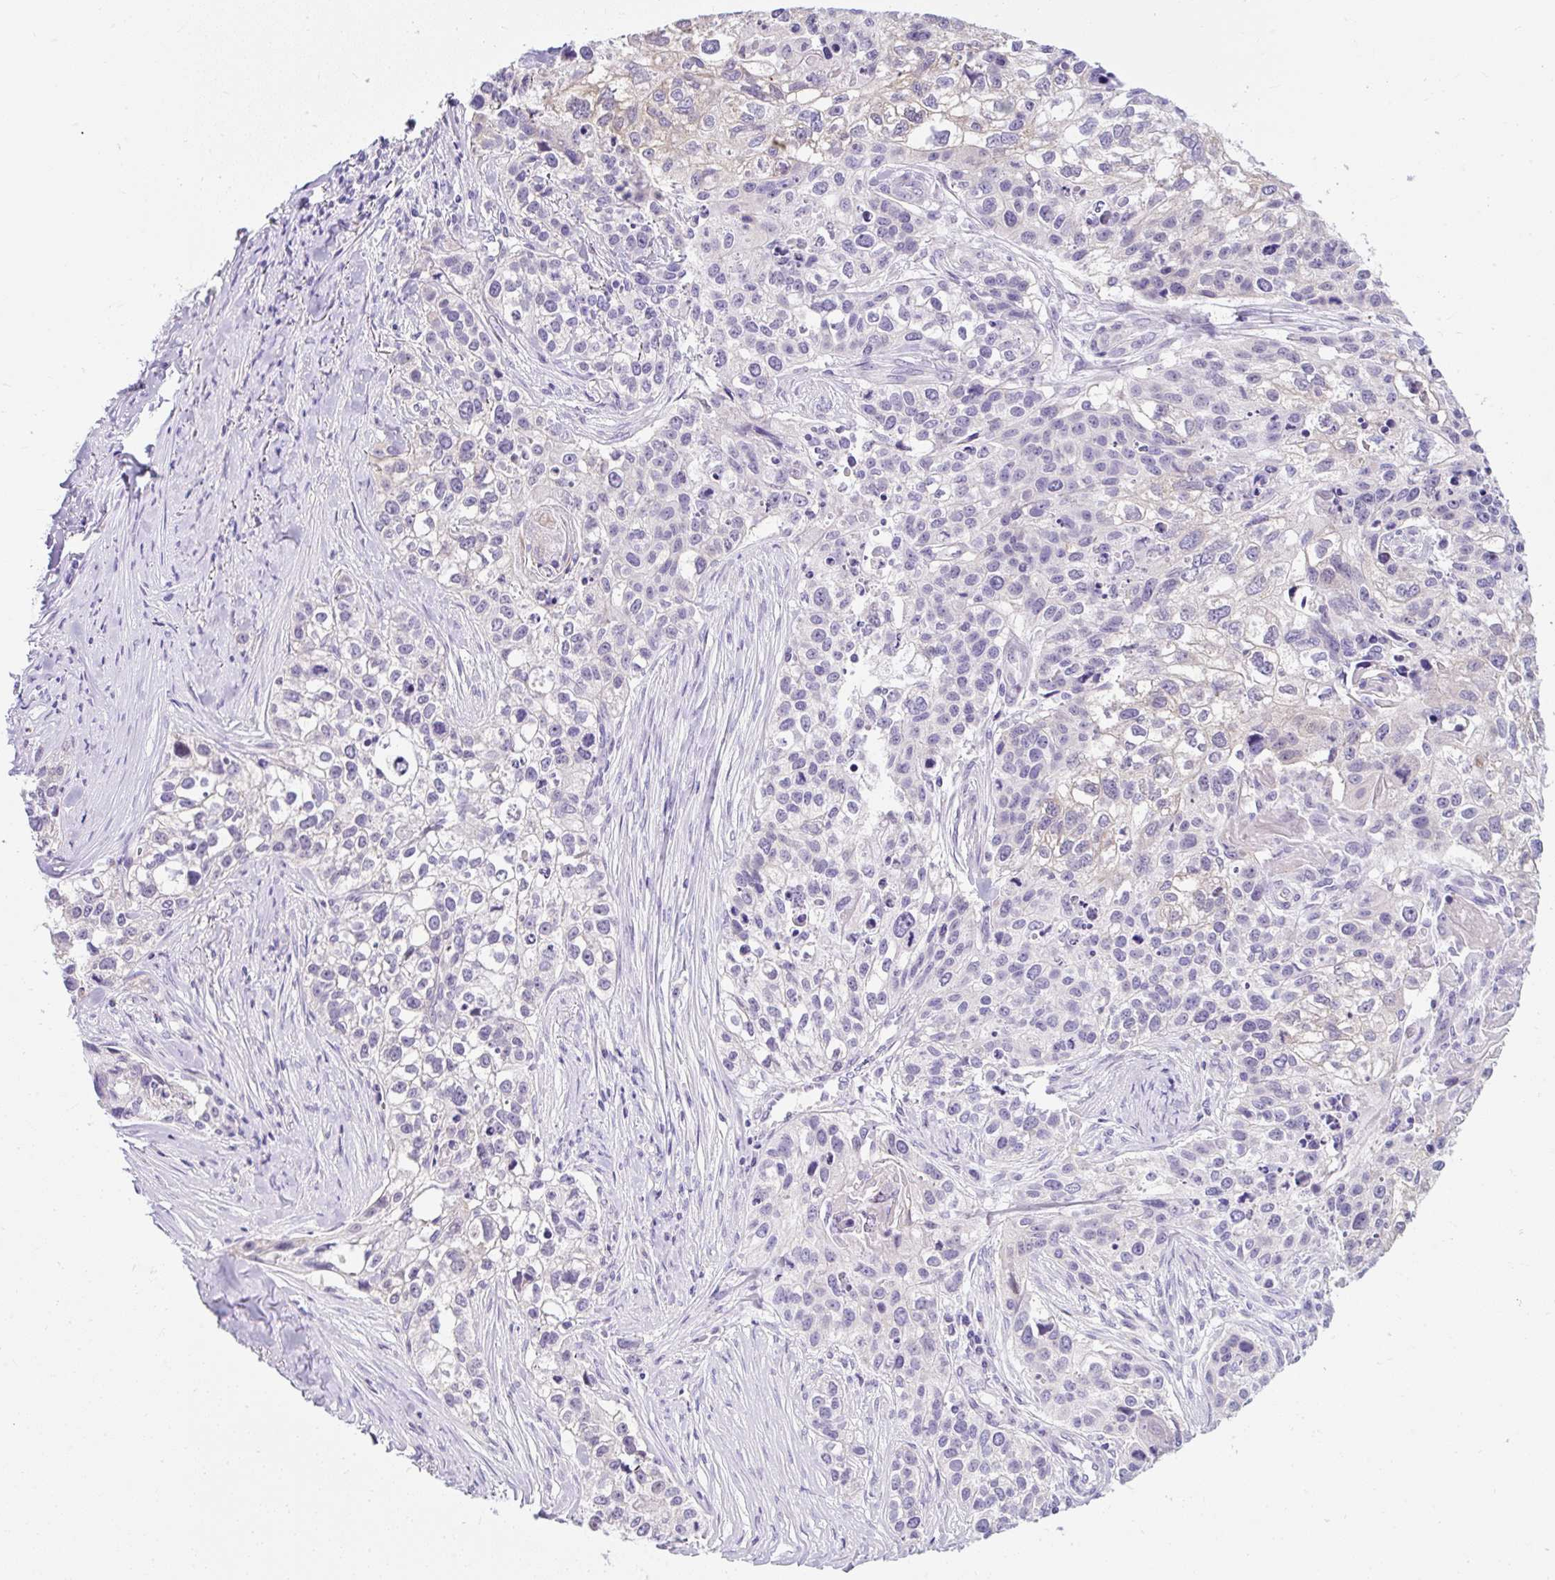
{"staining": {"intensity": "moderate", "quantity": "<25%", "location": "nuclear"}, "tissue": "lung cancer", "cell_type": "Tumor cells", "image_type": "cancer", "snomed": [{"axis": "morphology", "description": "Squamous cell carcinoma, NOS"}, {"axis": "topography", "description": "Lung"}], "caption": "This is a histology image of IHC staining of squamous cell carcinoma (lung), which shows moderate staining in the nuclear of tumor cells.", "gene": "GOLGA8A", "patient": {"sex": "male", "age": 74}}